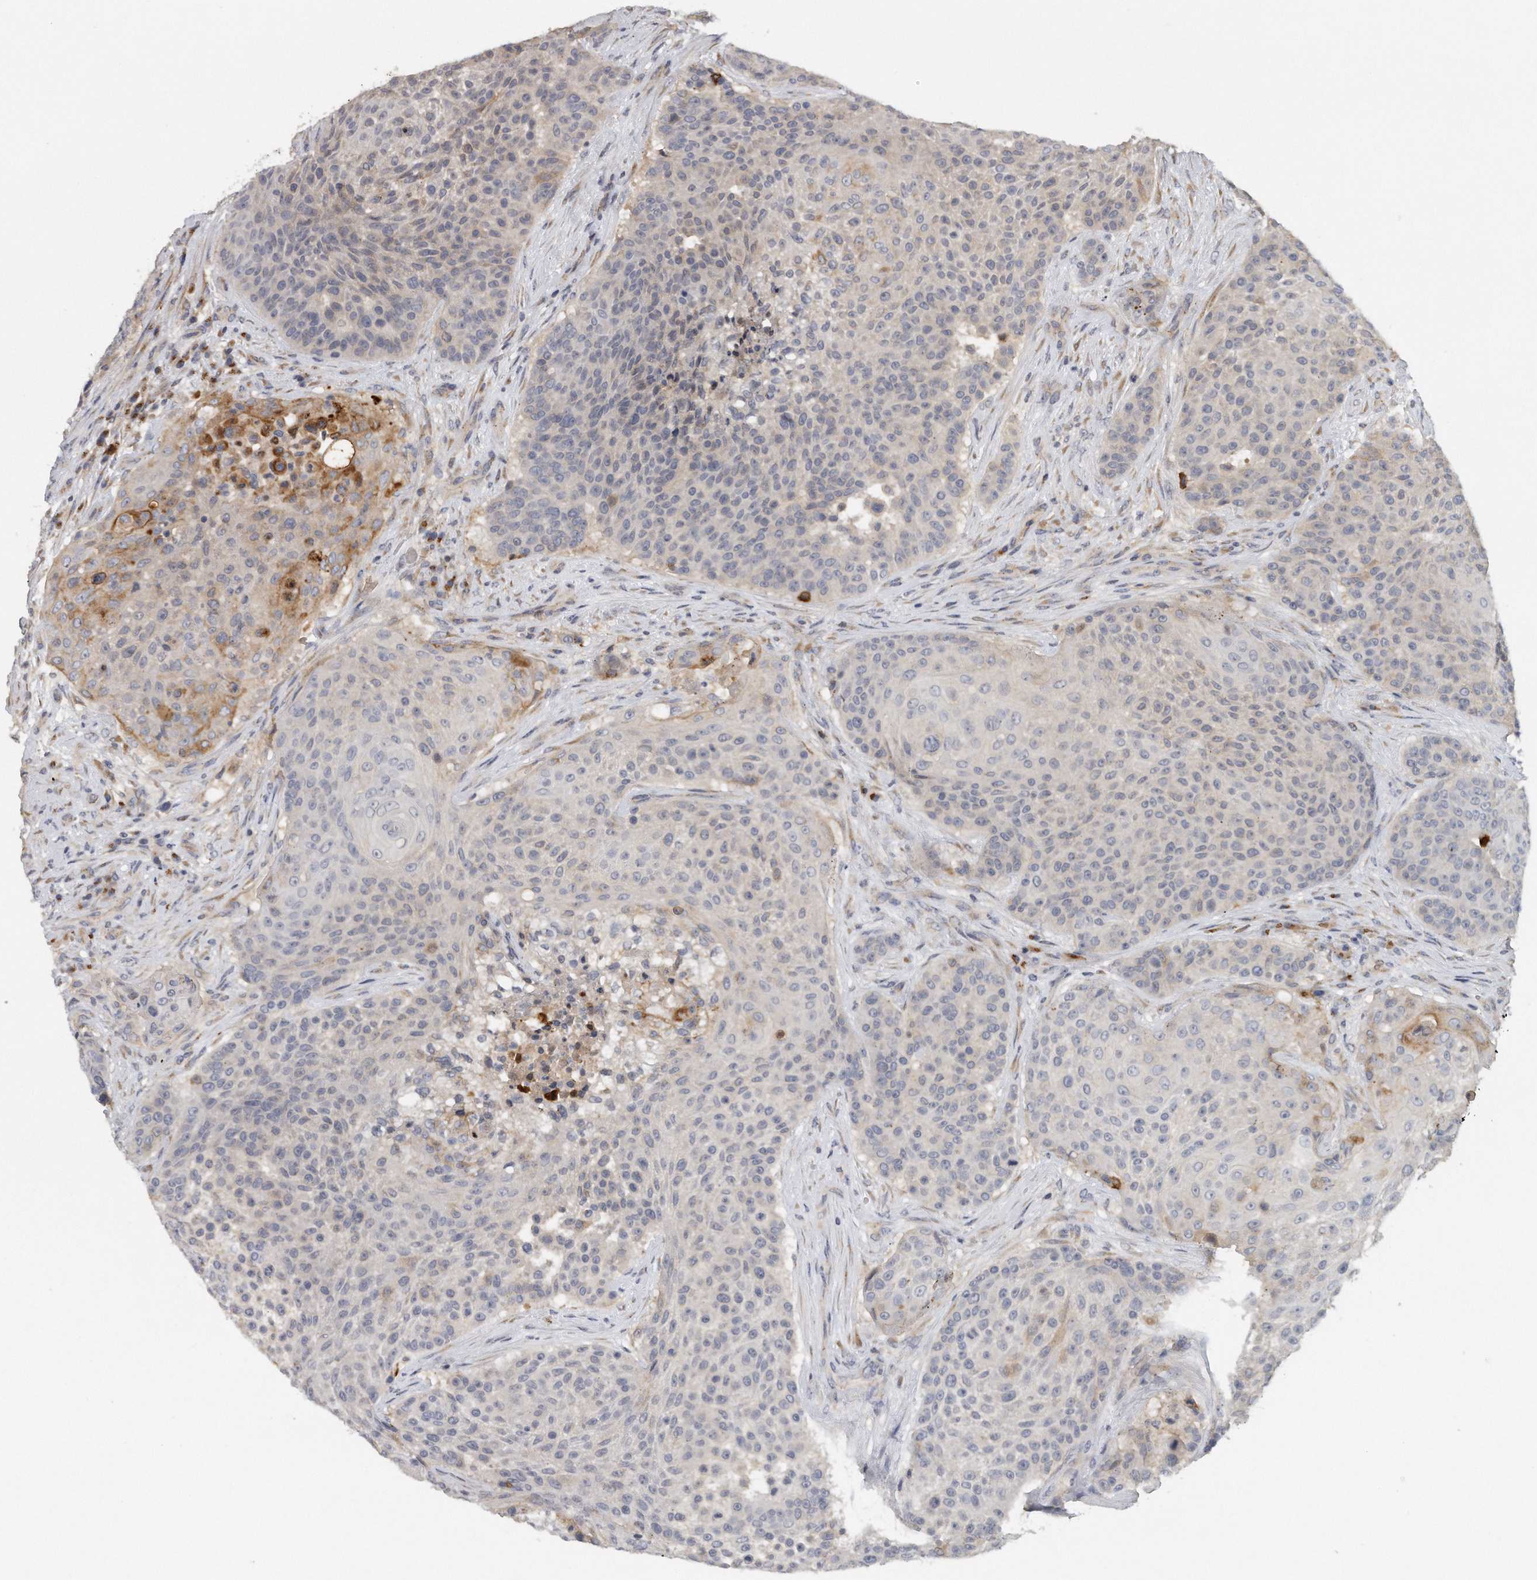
{"staining": {"intensity": "moderate", "quantity": "<25%", "location": "cytoplasmic/membranous"}, "tissue": "urothelial cancer", "cell_type": "Tumor cells", "image_type": "cancer", "snomed": [{"axis": "morphology", "description": "Urothelial carcinoma, High grade"}, {"axis": "topography", "description": "Urinary bladder"}], "caption": "This is an image of IHC staining of high-grade urothelial carcinoma, which shows moderate positivity in the cytoplasmic/membranous of tumor cells.", "gene": "TRAPPC14", "patient": {"sex": "female", "age": 63}}